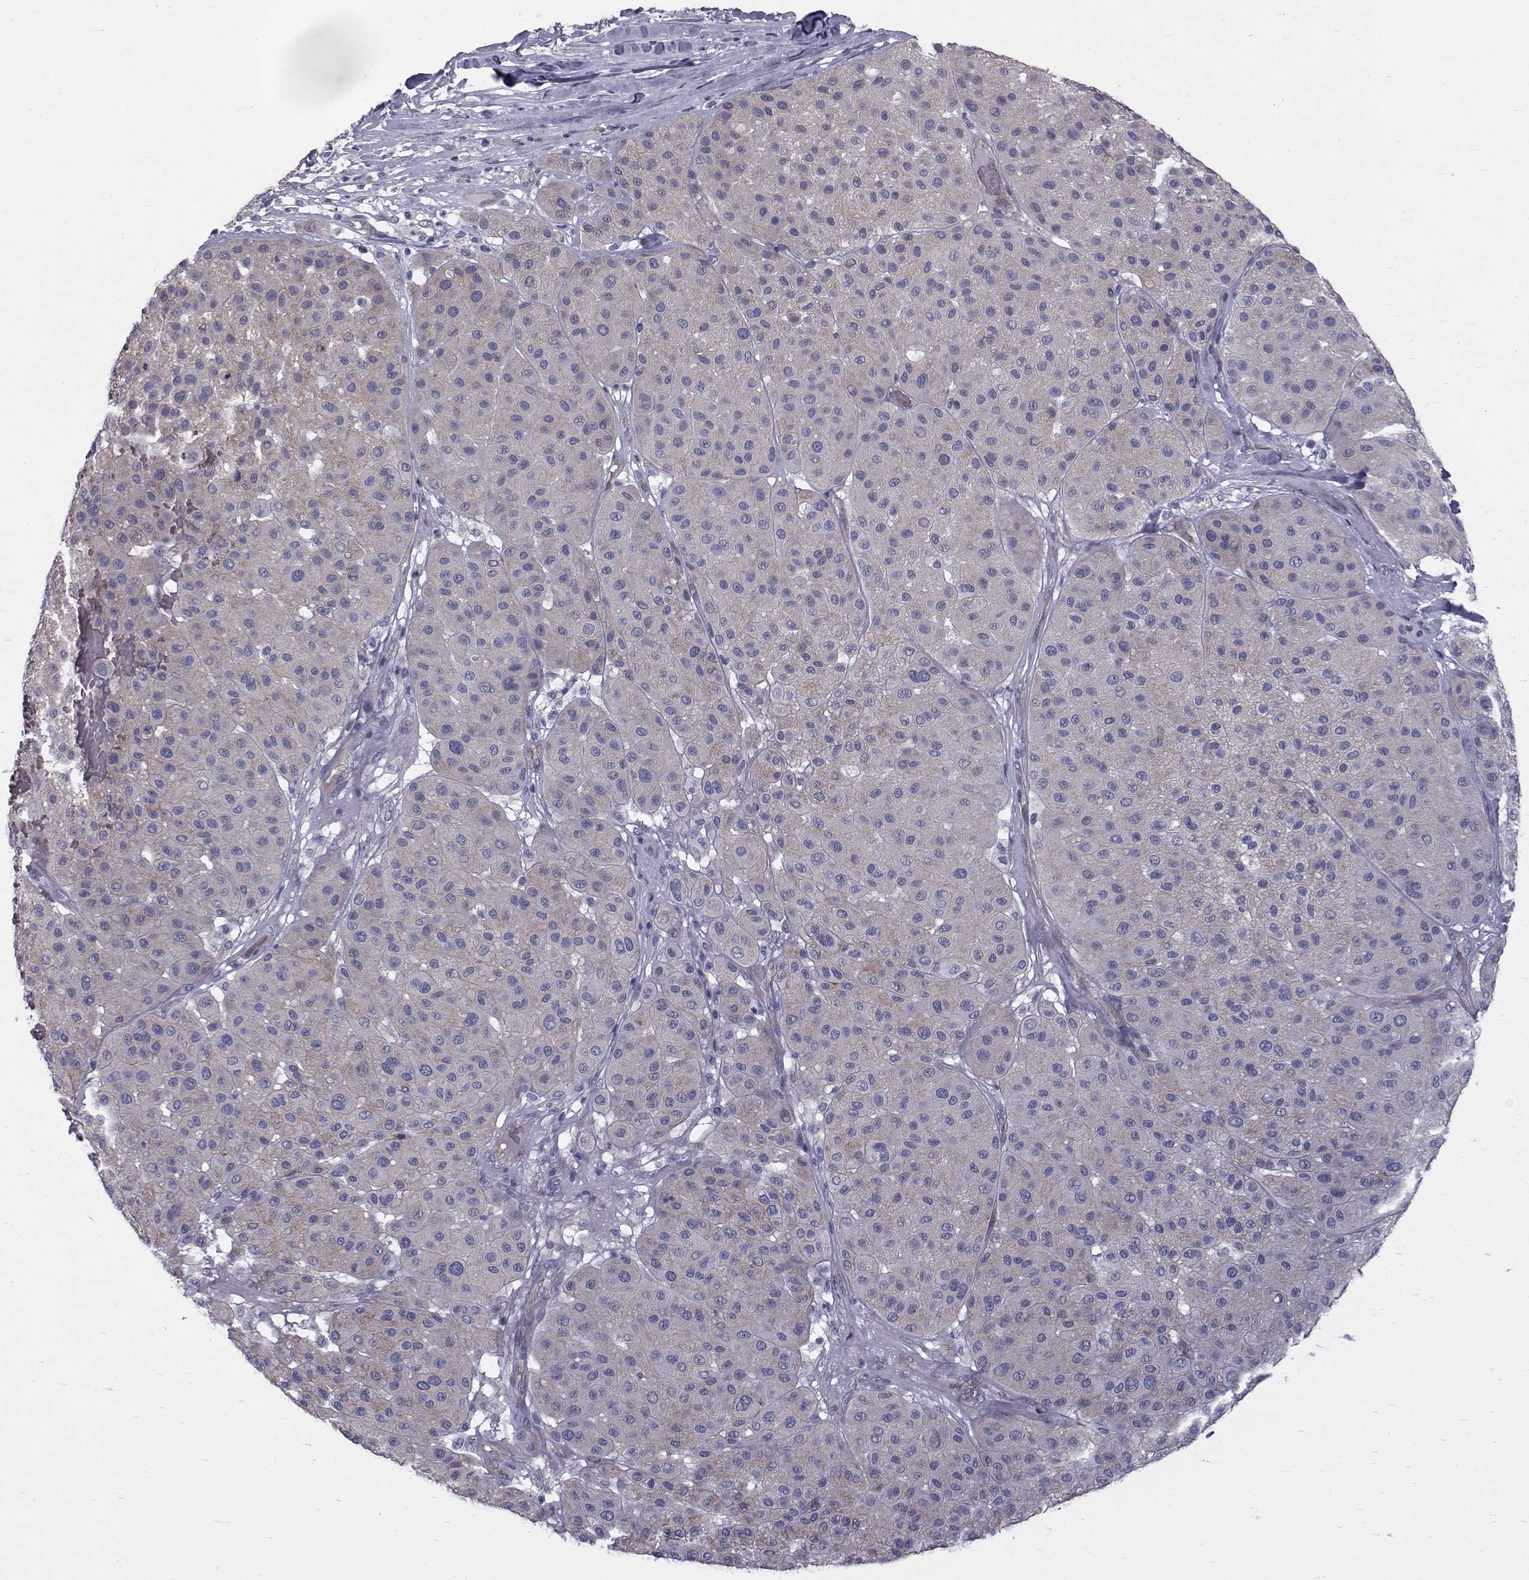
{"staining": {"intensity": "weak", "quantity": "25%-75%", "location": "cytoplasmic/membranous"}, "tissue": "melanoma", "cell_type": "Tumor cells", "image_type": "cancer", "snomed": [{"axis": "morphology", "description": "Malignant melanoma, Metastatic site"}, {"axis": "topography", "description": "Smooth muscle"}], "caption": "Protein expression analysis of malignant melanoma (metastatic site) displays weak cytoplasmic/membranous positivity in approximately 25%-75% of tumor cells.", "gene": "QPCT", "patient": {"sex": "male", "age": 41}}